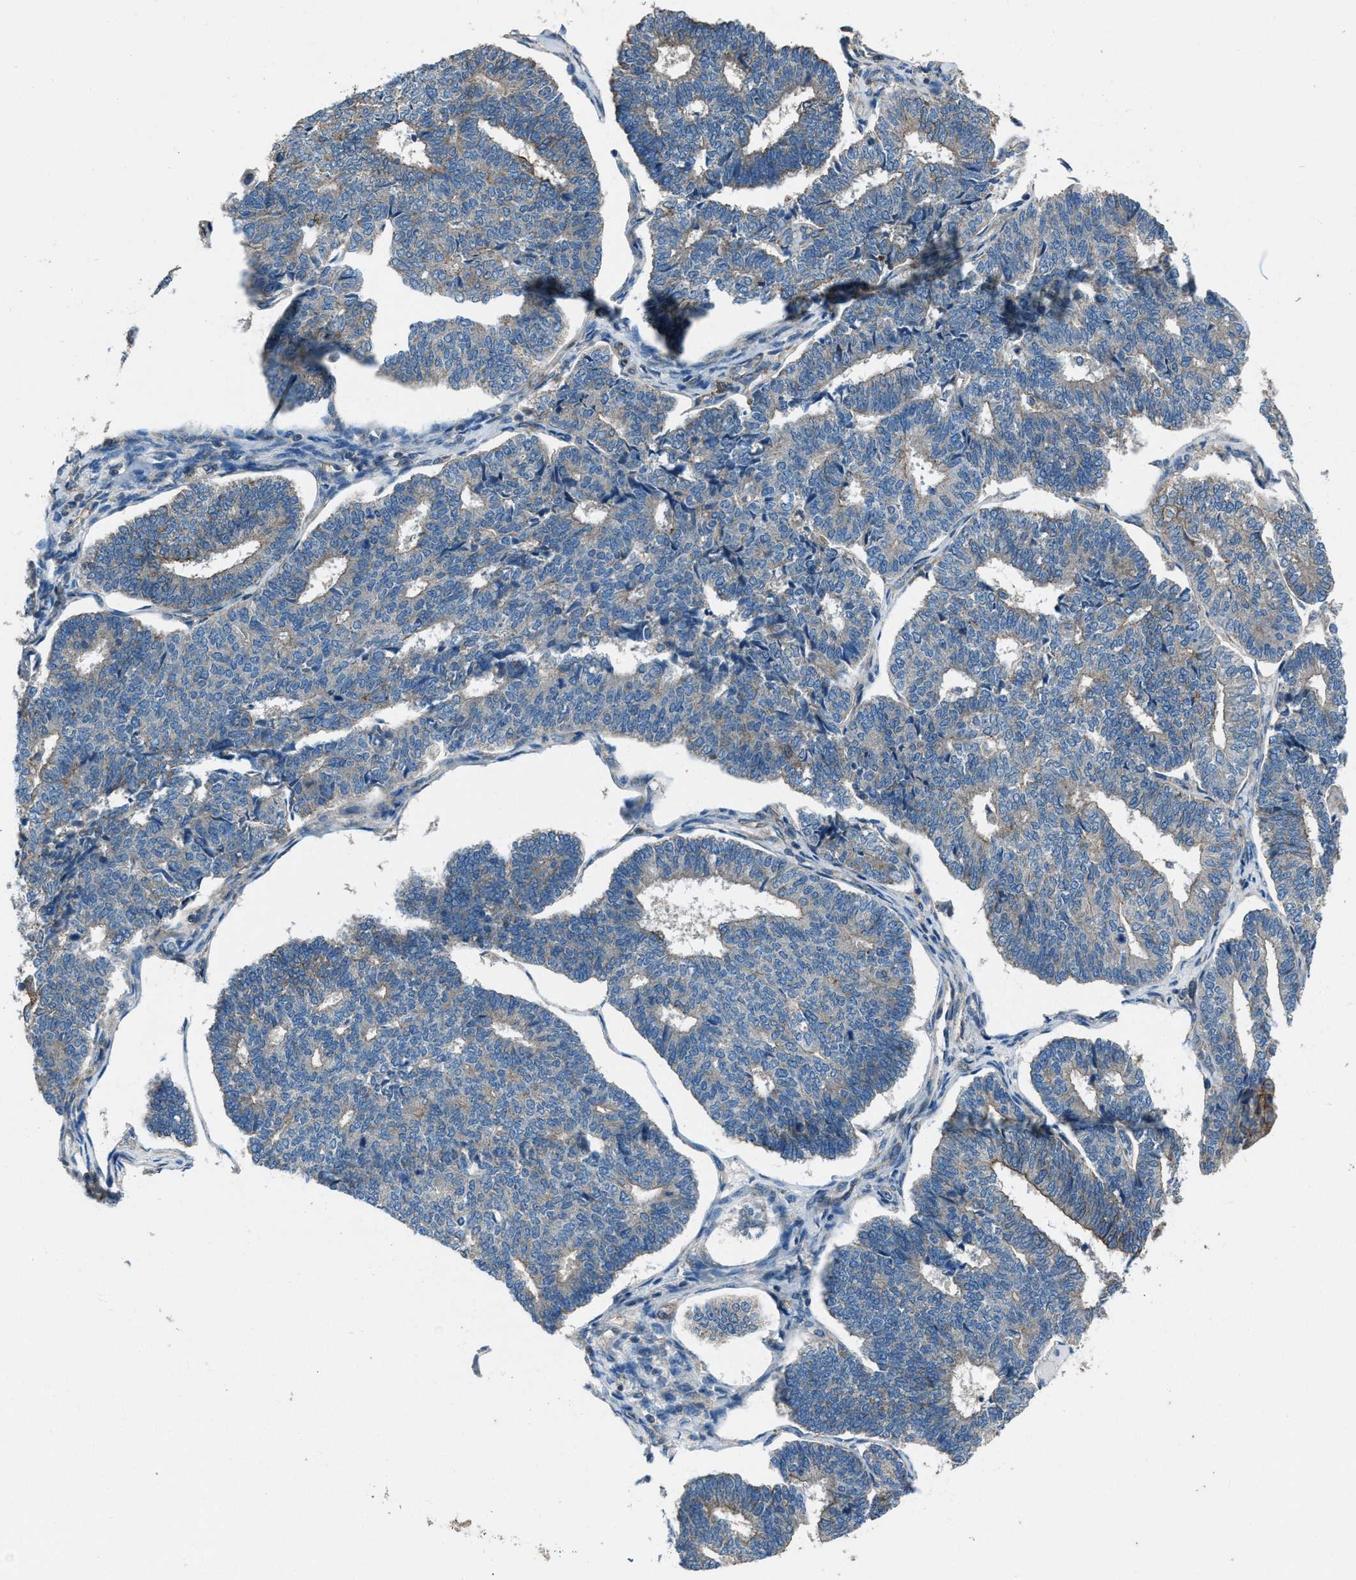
{"staining": {"intensity": "moderate", "quantity": "<25%", "location": "cytoplasmic/membranous"}, "tissue": "endometrial cancer", "cell_type": "Tumor cells", "image_type": "cancer", "snomed": [{"axis": "morphology", "description": "Adenocarcinoma, NOS"}, {"axis": "topography", "description": "Endometrium"}], "caption": "Immunohistochemistry of endometrial cancer reveals low levels of moderate cytoplasmic/membranous staining in approximately <25% of tumor cells.", "gene": "SVIL", "patient": {"sex": "female", "age": 70}}